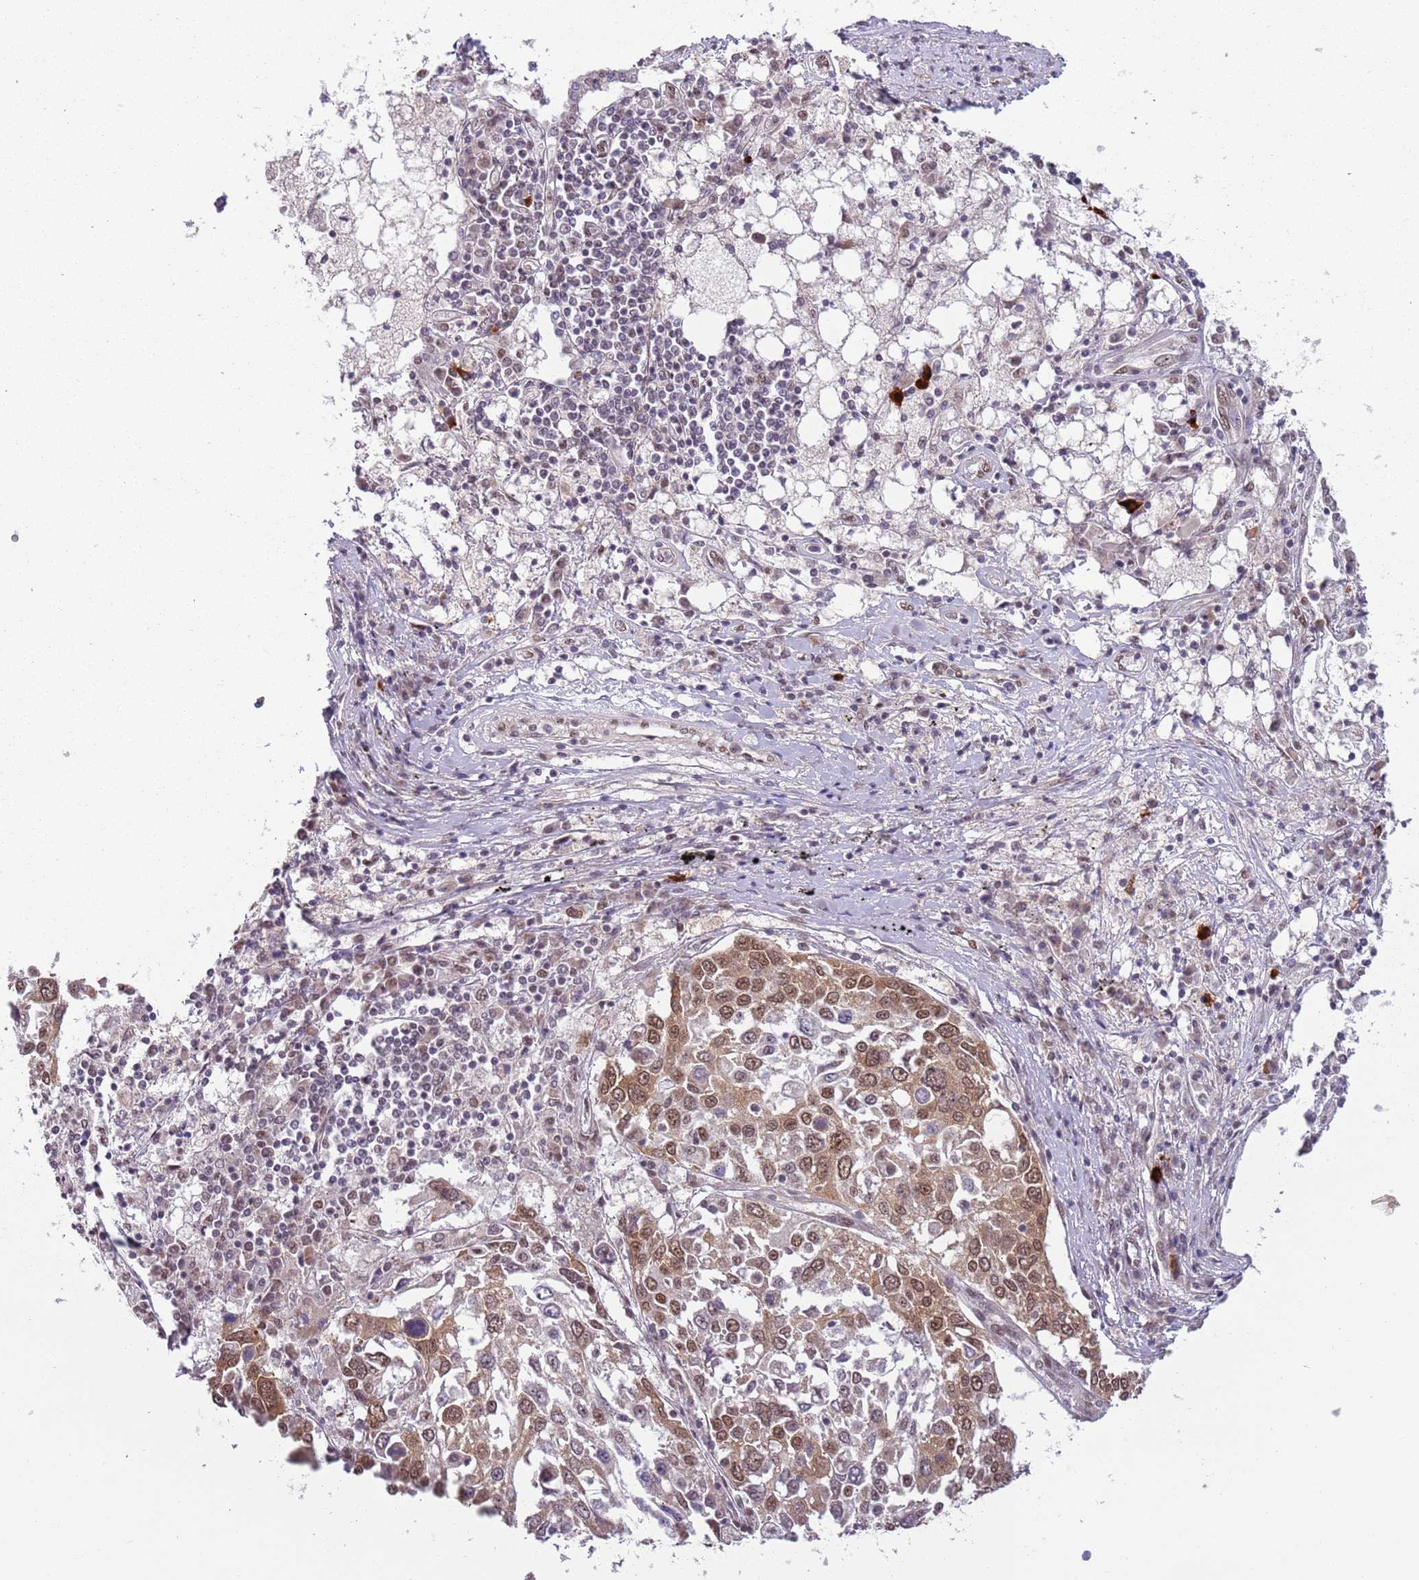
{"staining": {"intensity": "moderate", "quantity": ">75%", "location": "cytoplasmic/membranous,nuclear"}, "tissue": "lung cancer", "cell_type": "Tumor cells", "image_type": "cancer", "snomed": [{"axis": "morphology", "description": "Squamous cell carcinoma, NOS"}, {"axis": "topography", "description": "Lung"}], "caption": "This histopathology image reveals IHC staining of human lung squamous cell carcinoma, with medium moderate cytoplasmic/membranous and nuclear staining in about >75% of tumor cells.", "gene": "FAM120AOS", "patient": {"sex": "male", "age": 65}}